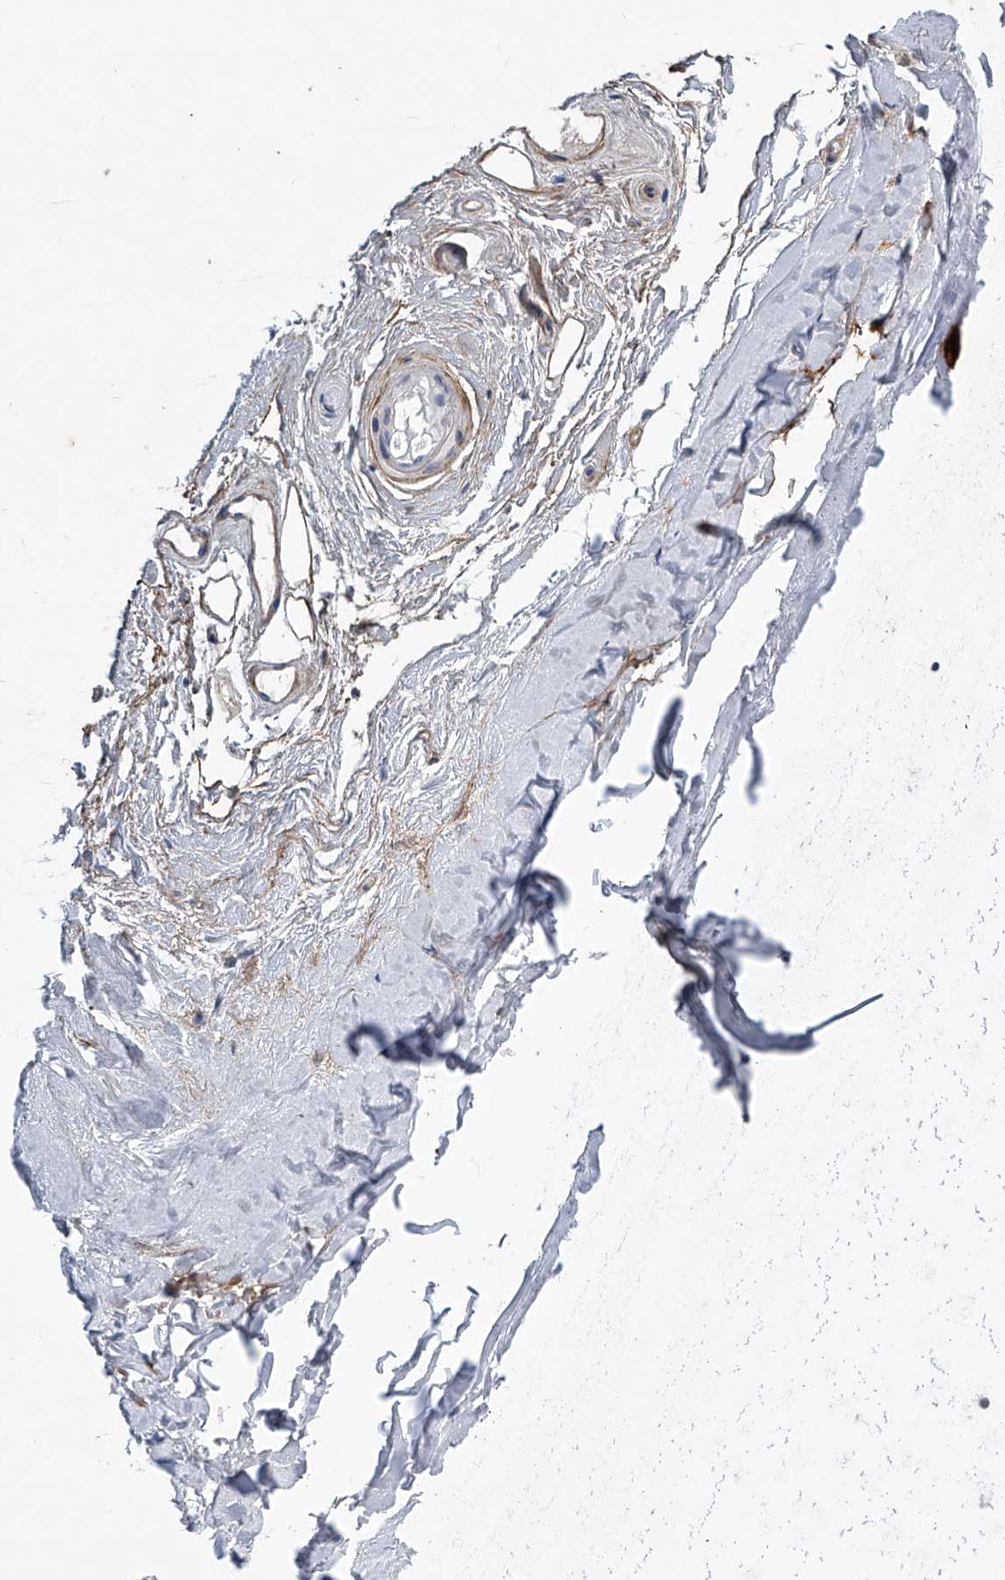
{"staining": {"intensity": "negative", "quantity": "none", "location": "none"}, "tissue": "adipose tissue", "cell_type": "Adipocytes", "image_type": "normal", "snomed": [{"axis": "morphology", "description": "Normal tissue, NOS"}, {"axis": "morphology", "description": "Basal cell carcinoma"}, {"axis": "topography", "description": "Skin"}], "caption": "A micrograph of human adipose tissue is negative for staining in adipocytes. The staining was performed using DAB to visualize the protein expression in brown, while the nuclei were stained in blue with hematoxylin (Magnification: 20x).", "gene": "PHACTR1", "patient": {"sex": "female", "age": 89}}